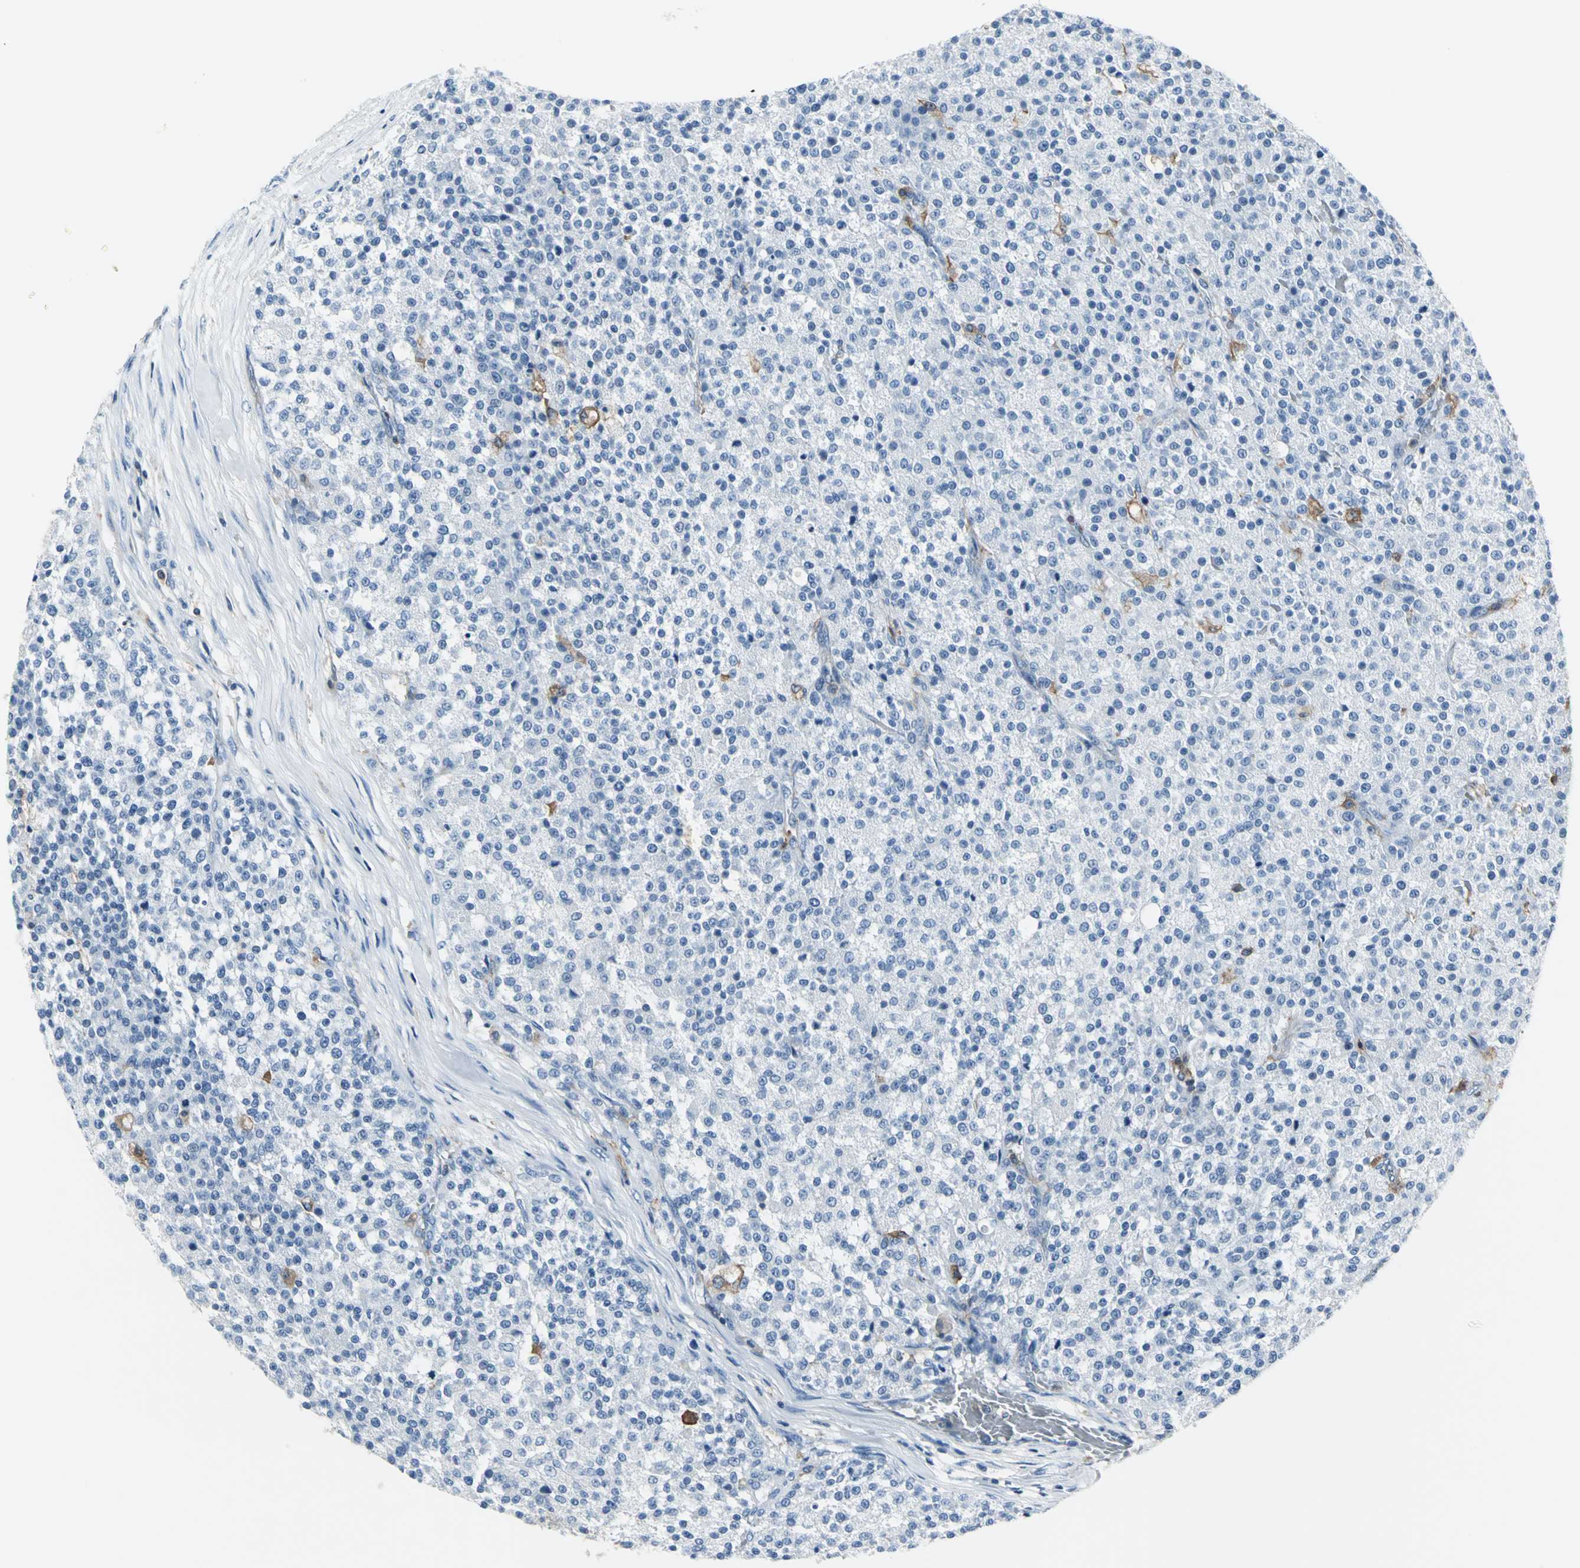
{"staining": {"intensity": "negative", "quantity": "none", "location": "none"}, "tissue": "testis cancer", "cell_type": "Tumor cells", "image_type": "cancer", "snomed": [{"axis": "morphology", "description": "Seminoma, NOS"}, {"axis": "topography", "description": "Testis"}], "caption": "There is no significant expression in tumor cells of seminoma (testis).", "gene": "IQGAP2", "patient": {"sex": "male", "age": 59}}